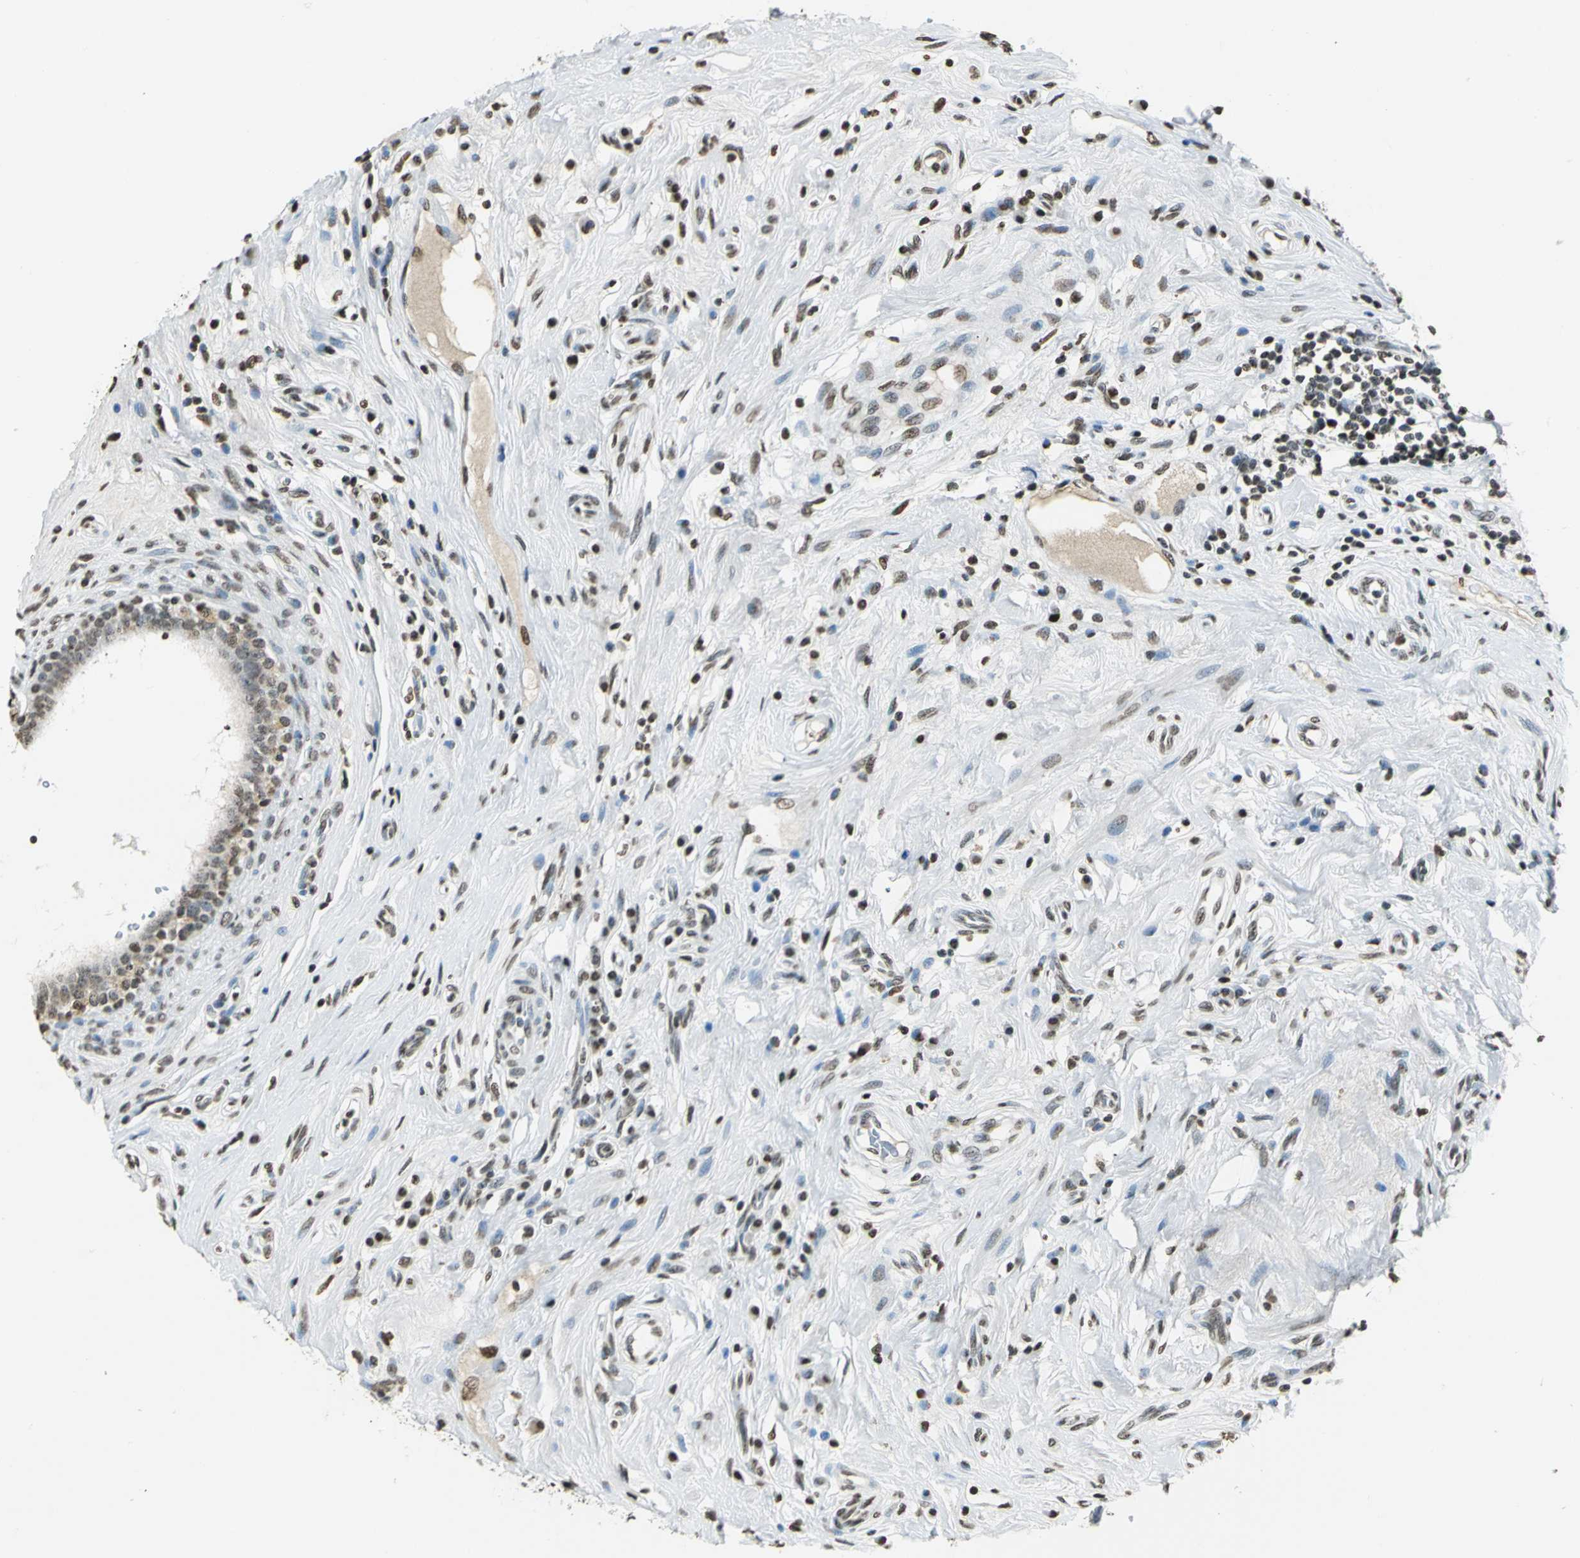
{"staining": {"intensity": "moderate", "quantity": ">75%", "location": "nuclear"}, "tissue": "epididymis", "cell_type": "Glandular cells", "image_type": "normal", "snomed": [{"axis": "morphology", "description": "Normal tissue, NOS"}, {"axis": "morphology", "description": "Inflammation, NOS"}, {"axis": "topography", "description": "Epididymis"}], "caption": "DAB (3,3'-diaminobenzidine) immunohistochemical staining of normal epididymis displays moderate nuclear protein staining in about >75% of glandular cells.", "gene": "MCM4", "patient": {"sex": "male", "age": 84}}